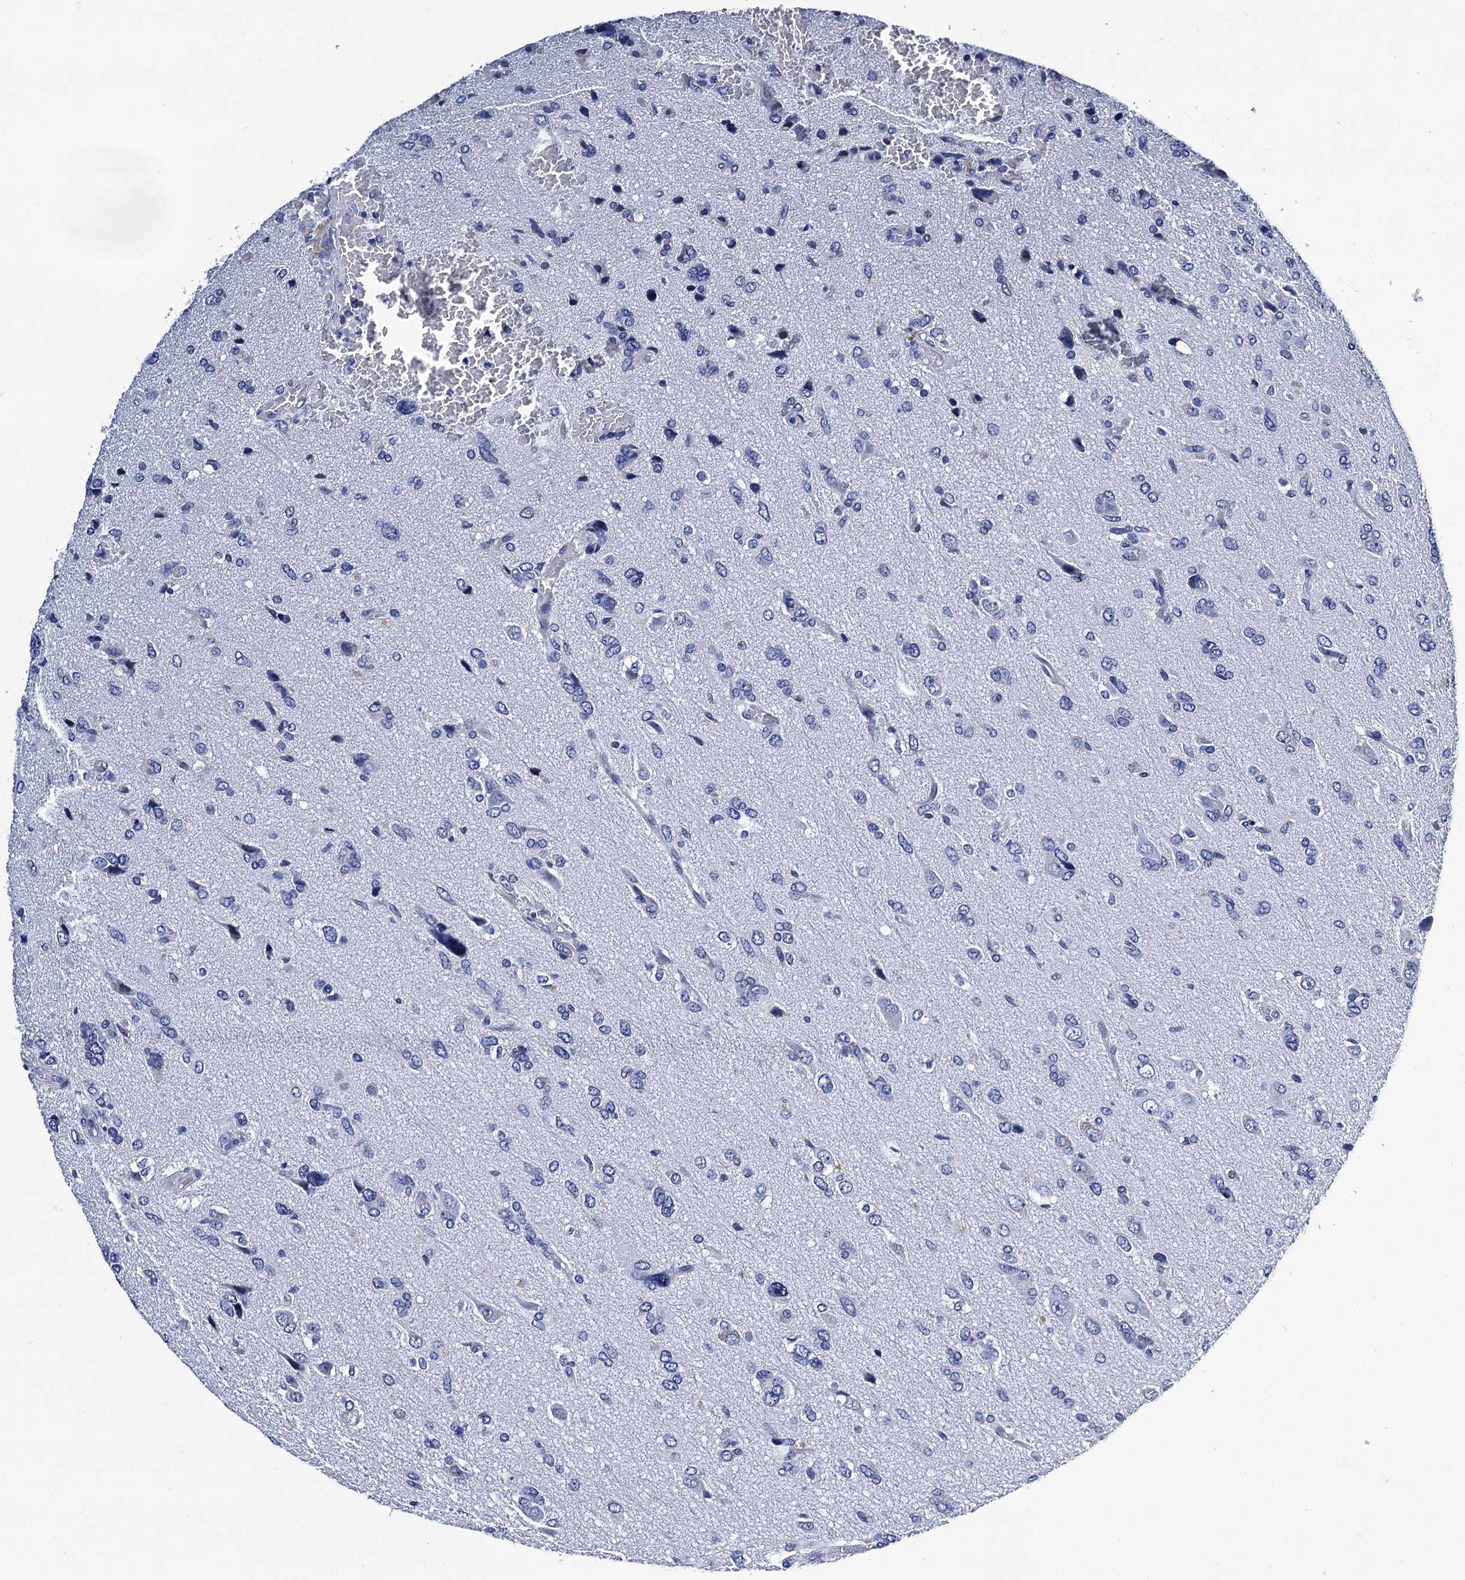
{"staining": {"intensity": "negative", "quantity": "none", "location": "none"}, "tissue": "glioma", "cell_type": "Tumor cells", "image_type": "cancer", "snomed": [{"axis": "morphology", "description": "Glioma, malignant, High grade"}, {"axis": "topography", "description": "Brain"}], "caption": "Immunohistochemistry (IHC) histopathology image of human glioma stained for a protein (brown), which displays no positivity in tumor cells.", "gene": "LRRC30", "patient": {"sex": "female", "age": 59}}